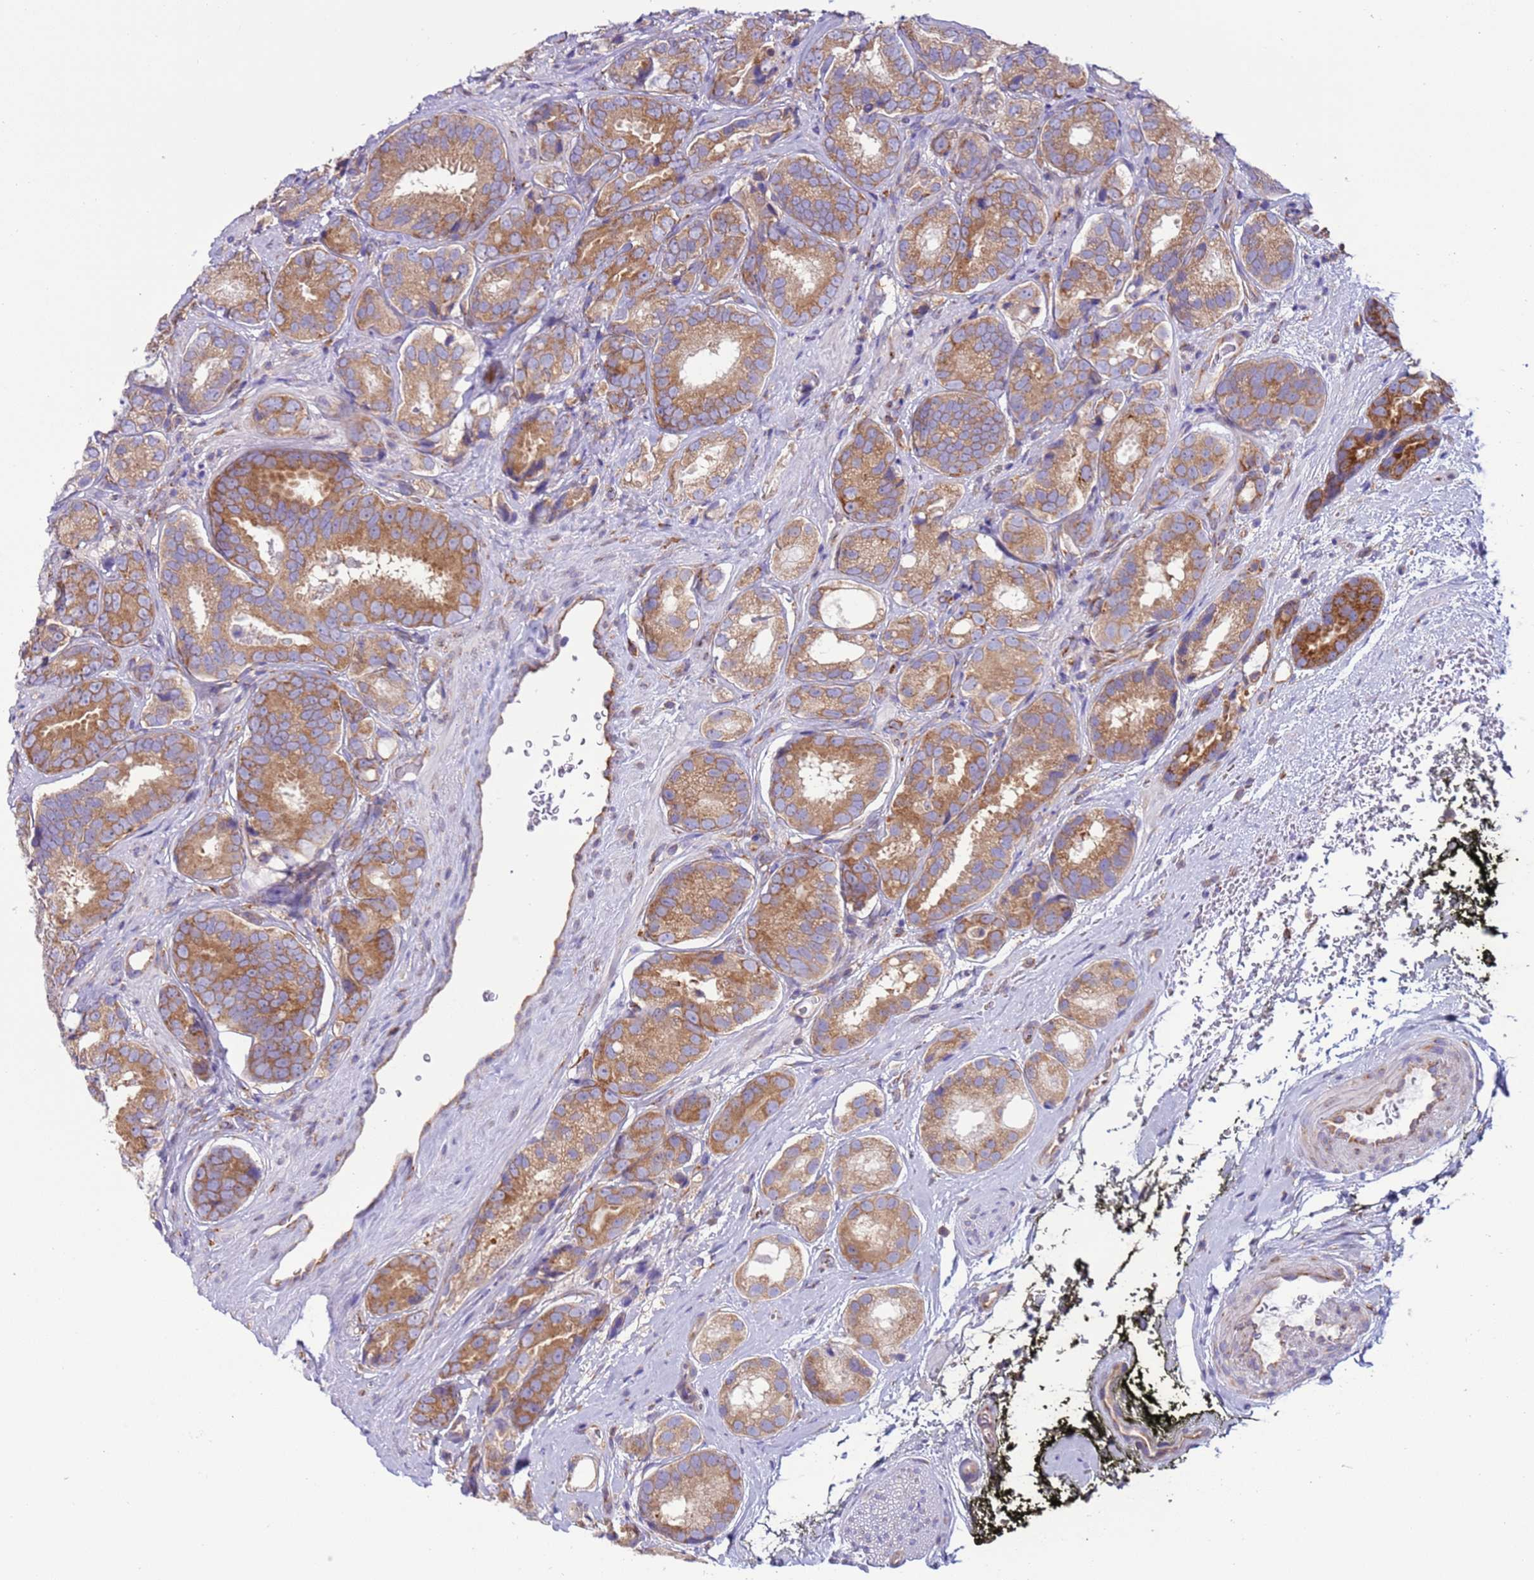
{"staining": {"intensity": "moderate", "quantity": ">75%", "location": "cytoplasmic/membranous"}, "tissue": "prostate cancer", "cell_type": "Tumor cells", "image_type": "cancer", "snomed": [{"axis": "morphology", "description": "Adenocarcinoma, High grade"}, {"axis": "topography", "description": "Prostate"}], "caption": "IHC (DAB) staining of prostate cancer (adenocarcinoma (high-grade)) shows moderate cytoplasmic/membranous protein positivity in about >75% of tumor cells.", "gene": "VARS1", "patient": {"sex": "male", "age": 71}}